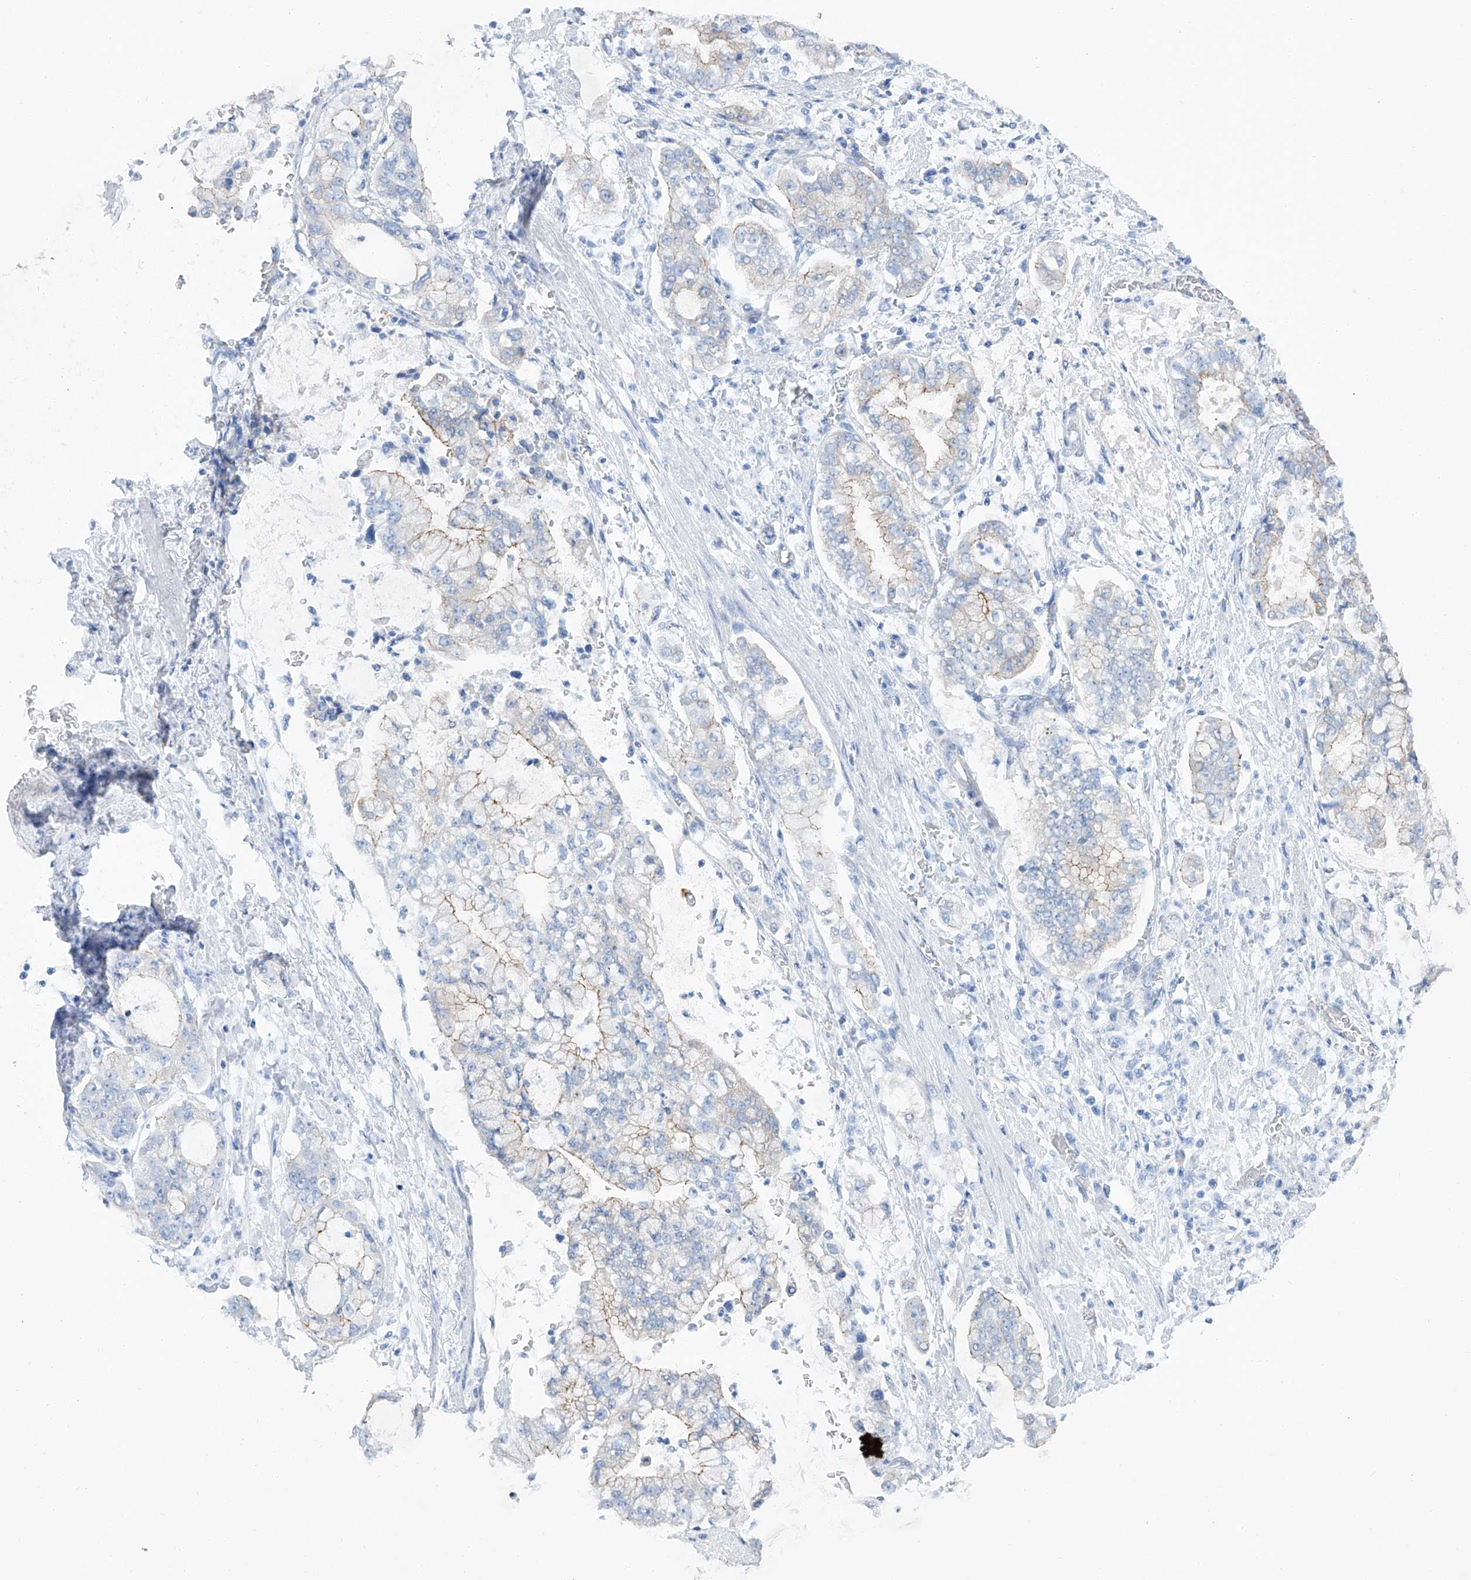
{"staining": {"intensity": "weak", "quantity": "<25%", "location": "cytoplasmic/membranous"}, "tissue": "stomach cancer", "cell_type": "Tumor cells", "image_type": "cancer", "snomed": [{"axis": "morphology", "description": "Adenocarcinoma, NOS"}, {"axis": "topography", "description": "Stomach"}], "caption": "This is a photomicrograph of immunohistochemistry (IHC) staining of stomach cancer, which shows no staining in tumor cells.", "gene": "MAGI1", "patient": {"sex": "male", "age": 76}}